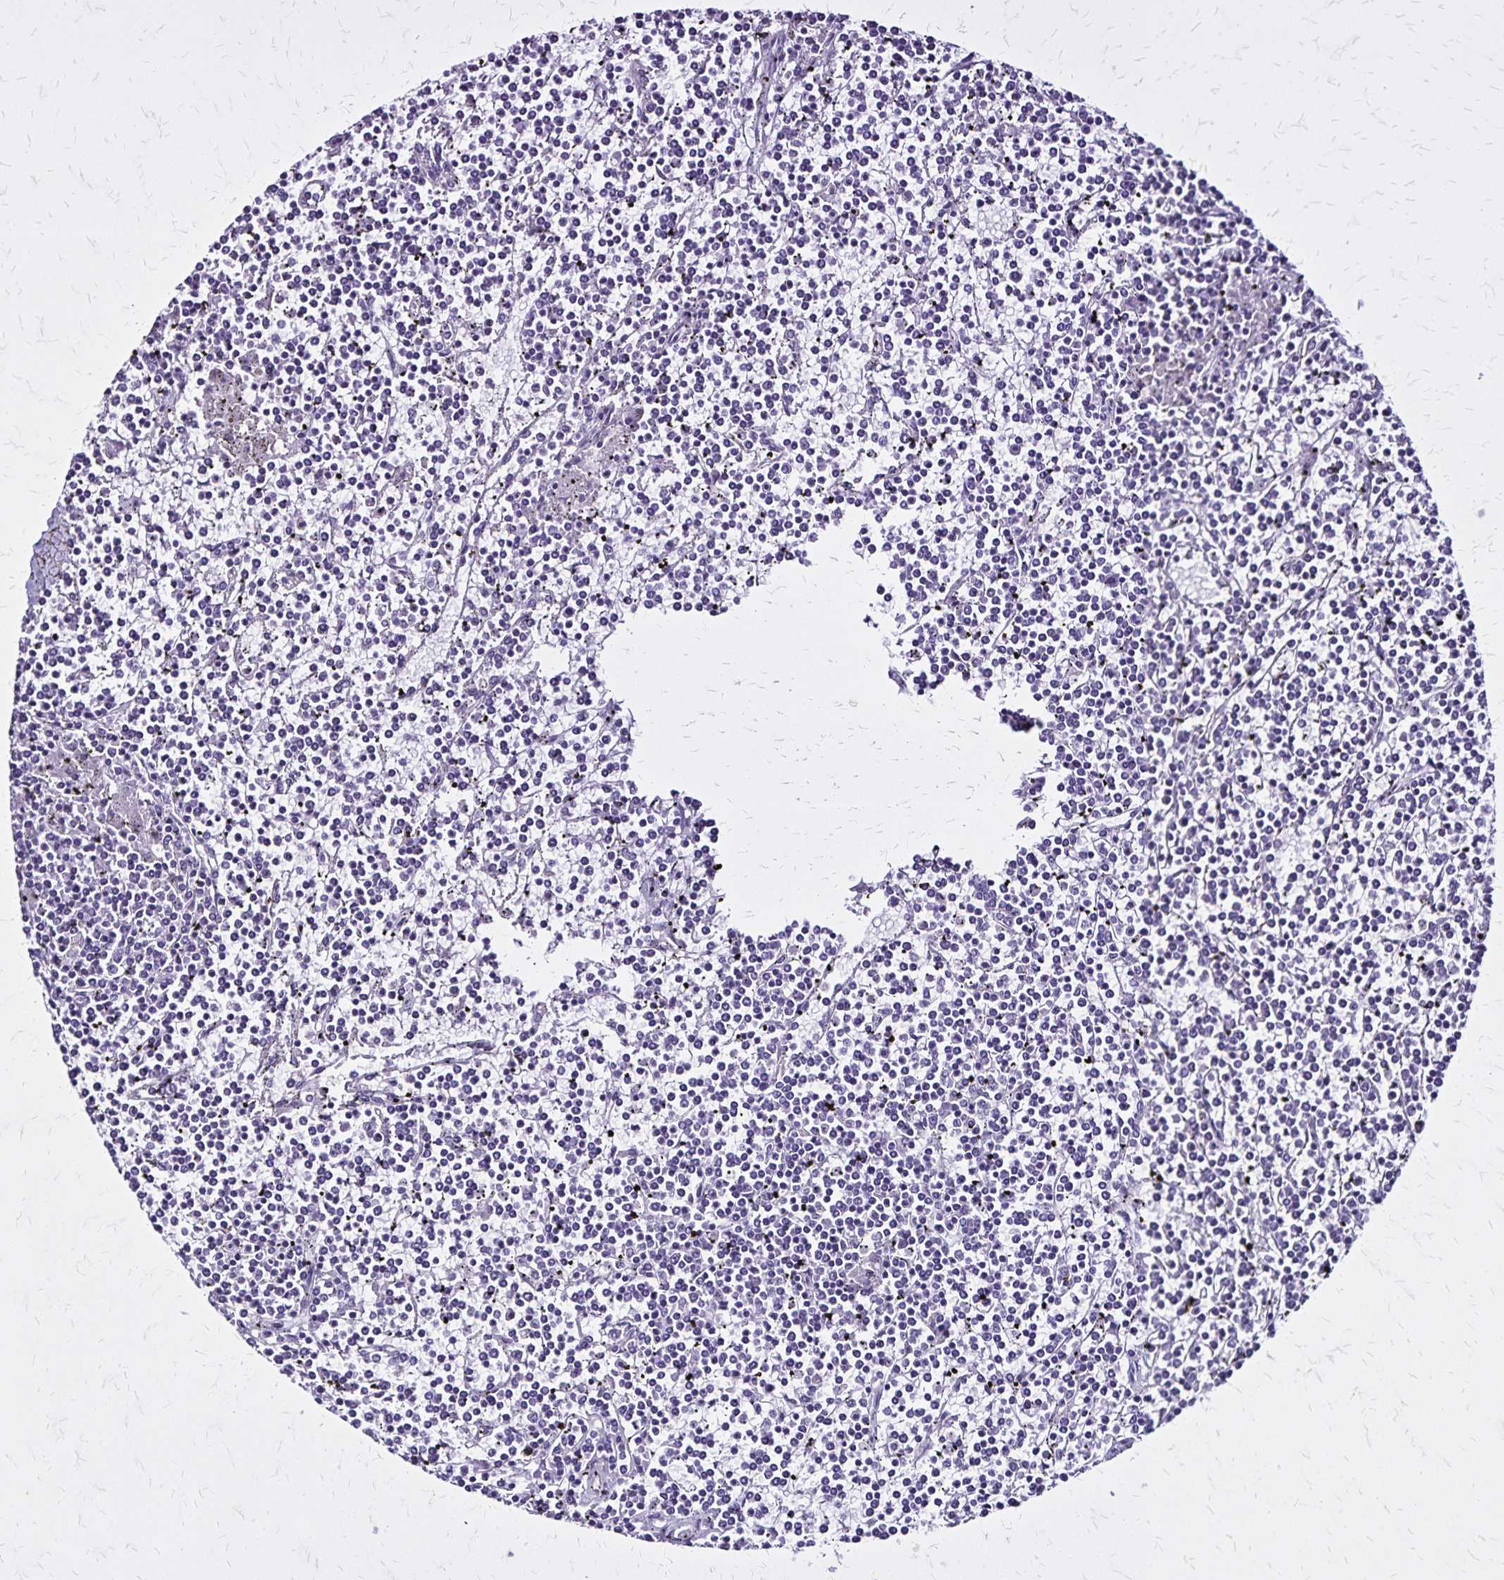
{"staining": {"intensity": "negative", "quantity": "none", "location": "none"}, "tissue": "lymphoma", "cell_type": "Tumor cells", "image_type": "cancer", "snomed": [{"axis": "morphology", "description": "Malignant lymphoma, non-Hodgkin's type, Low grade"}, {"axis": "topography", "description": "Spleen"}], "caption": "Tumor cells show no significant expression in malignant lymphoma, non-Hodgkin's type (low-grade).", "gene": "KRT2", "patient": {"sex": "female", "age": 19}}